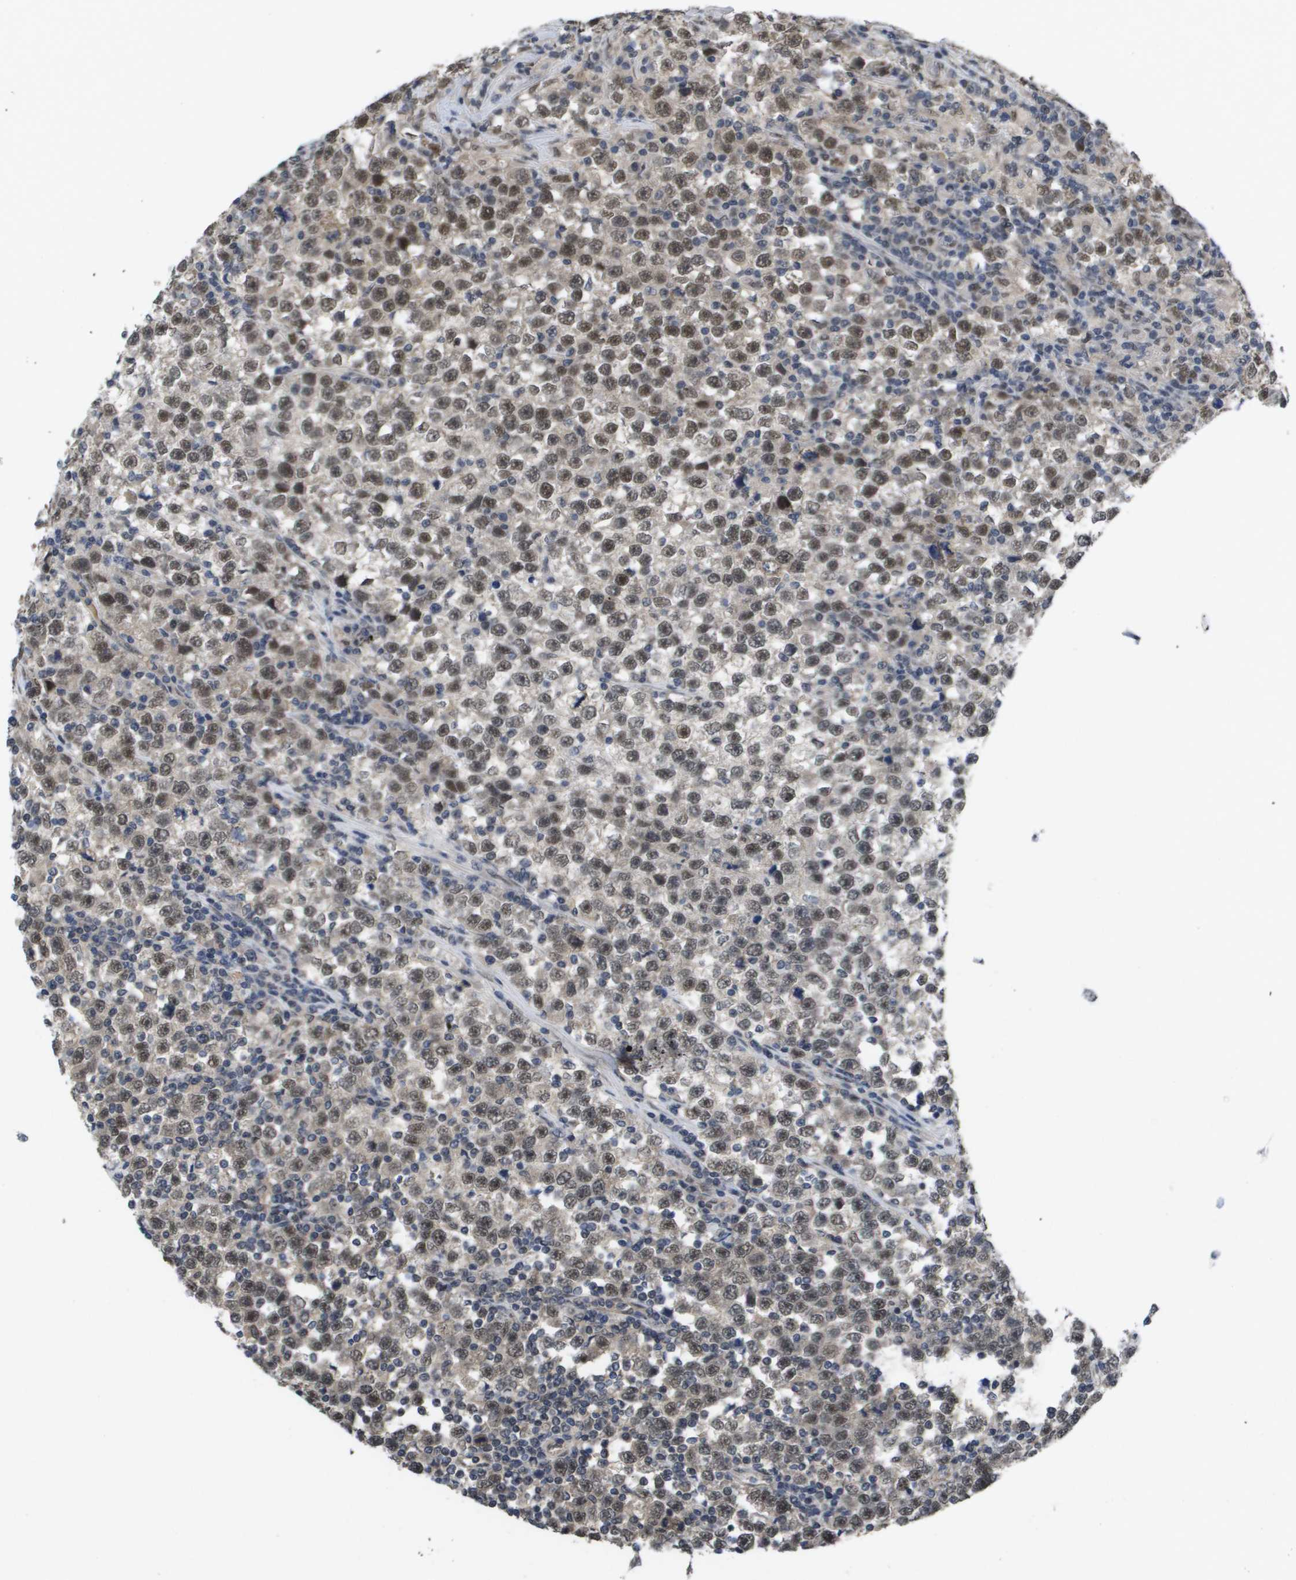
{"staining": {"intensity": "moderate", "quantity": ">75%", "location": "nuclear"}, "tissue": "testis cancer", "cell_type": "Tumor cells", "image_type": "cancer", "snomed": [{"axis": "morphology", "description": "Seminoma, NOS"}, {"axis": "topography", "description": "Testis"}], "caption": "This micrograph displays immunohistochemistry staining of testis seminoma, with medium moderate nuclear staining in approximately >75% of tumor cells.", "gene": "AMBRA1", "patient": {"sex": "male", "age": 43}}